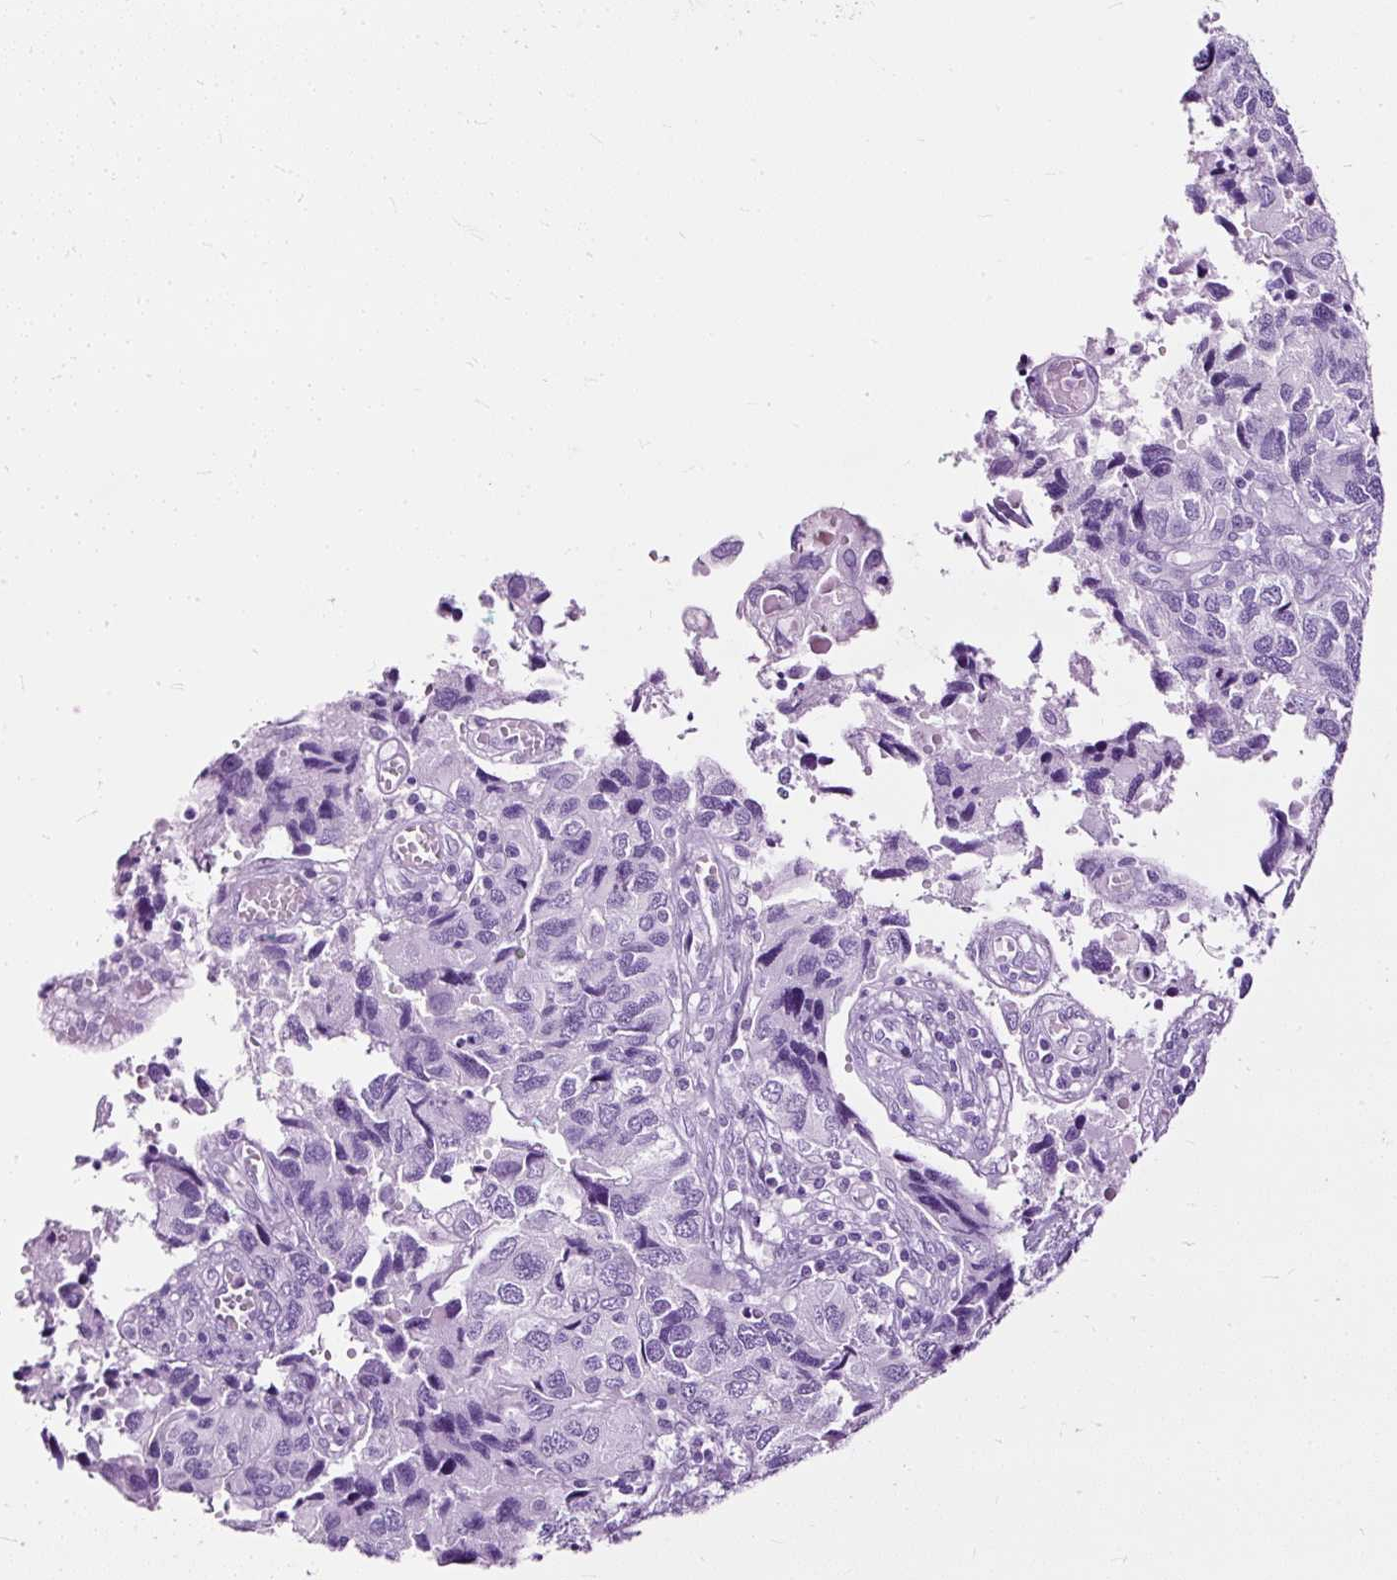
{"staining": {"intensity": "negative", "quantity": "none", "location": "none"}, "tissue": "endometrial cancer", "cell_type": "Tumor cells", "image_type": "cancer", "snomed": [{"axis": "morphology", "description": "Carcinoma, NOS"}, {"axis": "topography", "description": "Uterus"}], "caption": "Immunohistochemistry (IHC) micrograph of neoplastic tissue: carcinoma (endometrial) stained with DAB demonstrates no significant protein positivity in tumor cells. The staining was performed using DAB to visualize the protein expression in brown, while the nuclei were stained in blue with hematoxylin (Magnification: 20x).", "gene": "NTS", "patient": {"sex": "female", "age": 76}}